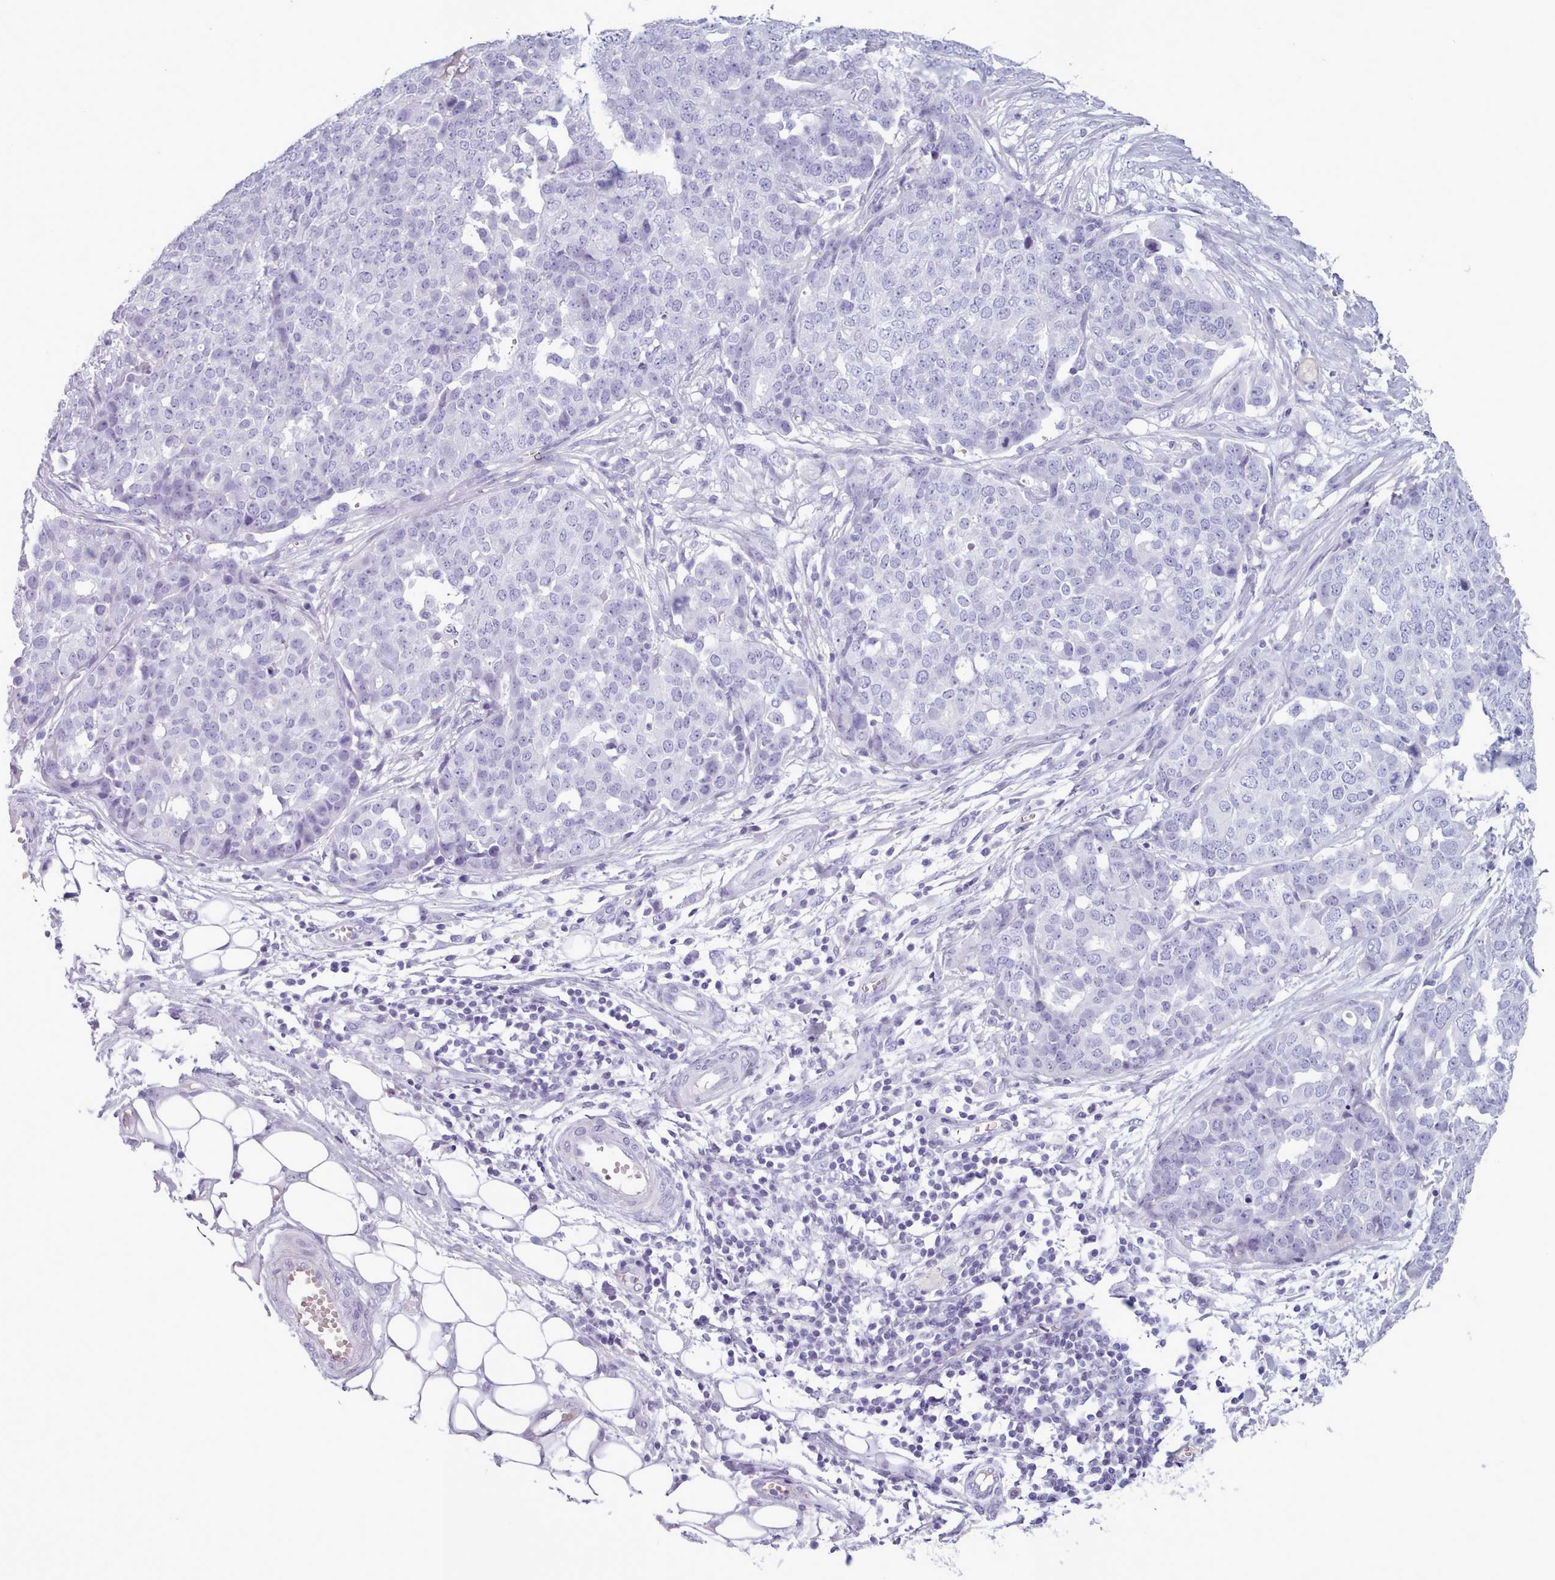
{"staining": {"intensity": "negative", "quantity": "none", "location": "none"}, "tissue": "ovarian cancer", "cell_type": "Tumor cells", "image_type": "cancer", "snomed": [{"axis": "morphology", "description": "Cystadenocarcinoma, serous, NOS"}, {"axis": "topography", "description": "Soft tissue"}, {"axis": "topography", "description": "Ovary"}], "caption": "A high-resolution micrograph shows immunohistochemistry (IHC) staining of ovarian cancer, which demonstrates no significant staining in tumor cells. Brightfield microscopy of immunohistochemistry (IHC) stained with DAB (brown) and hematoxylin (blue), captured at high magnification.", "gene": "ZNF43", "patient": {"sex": "female", "age": 57}}